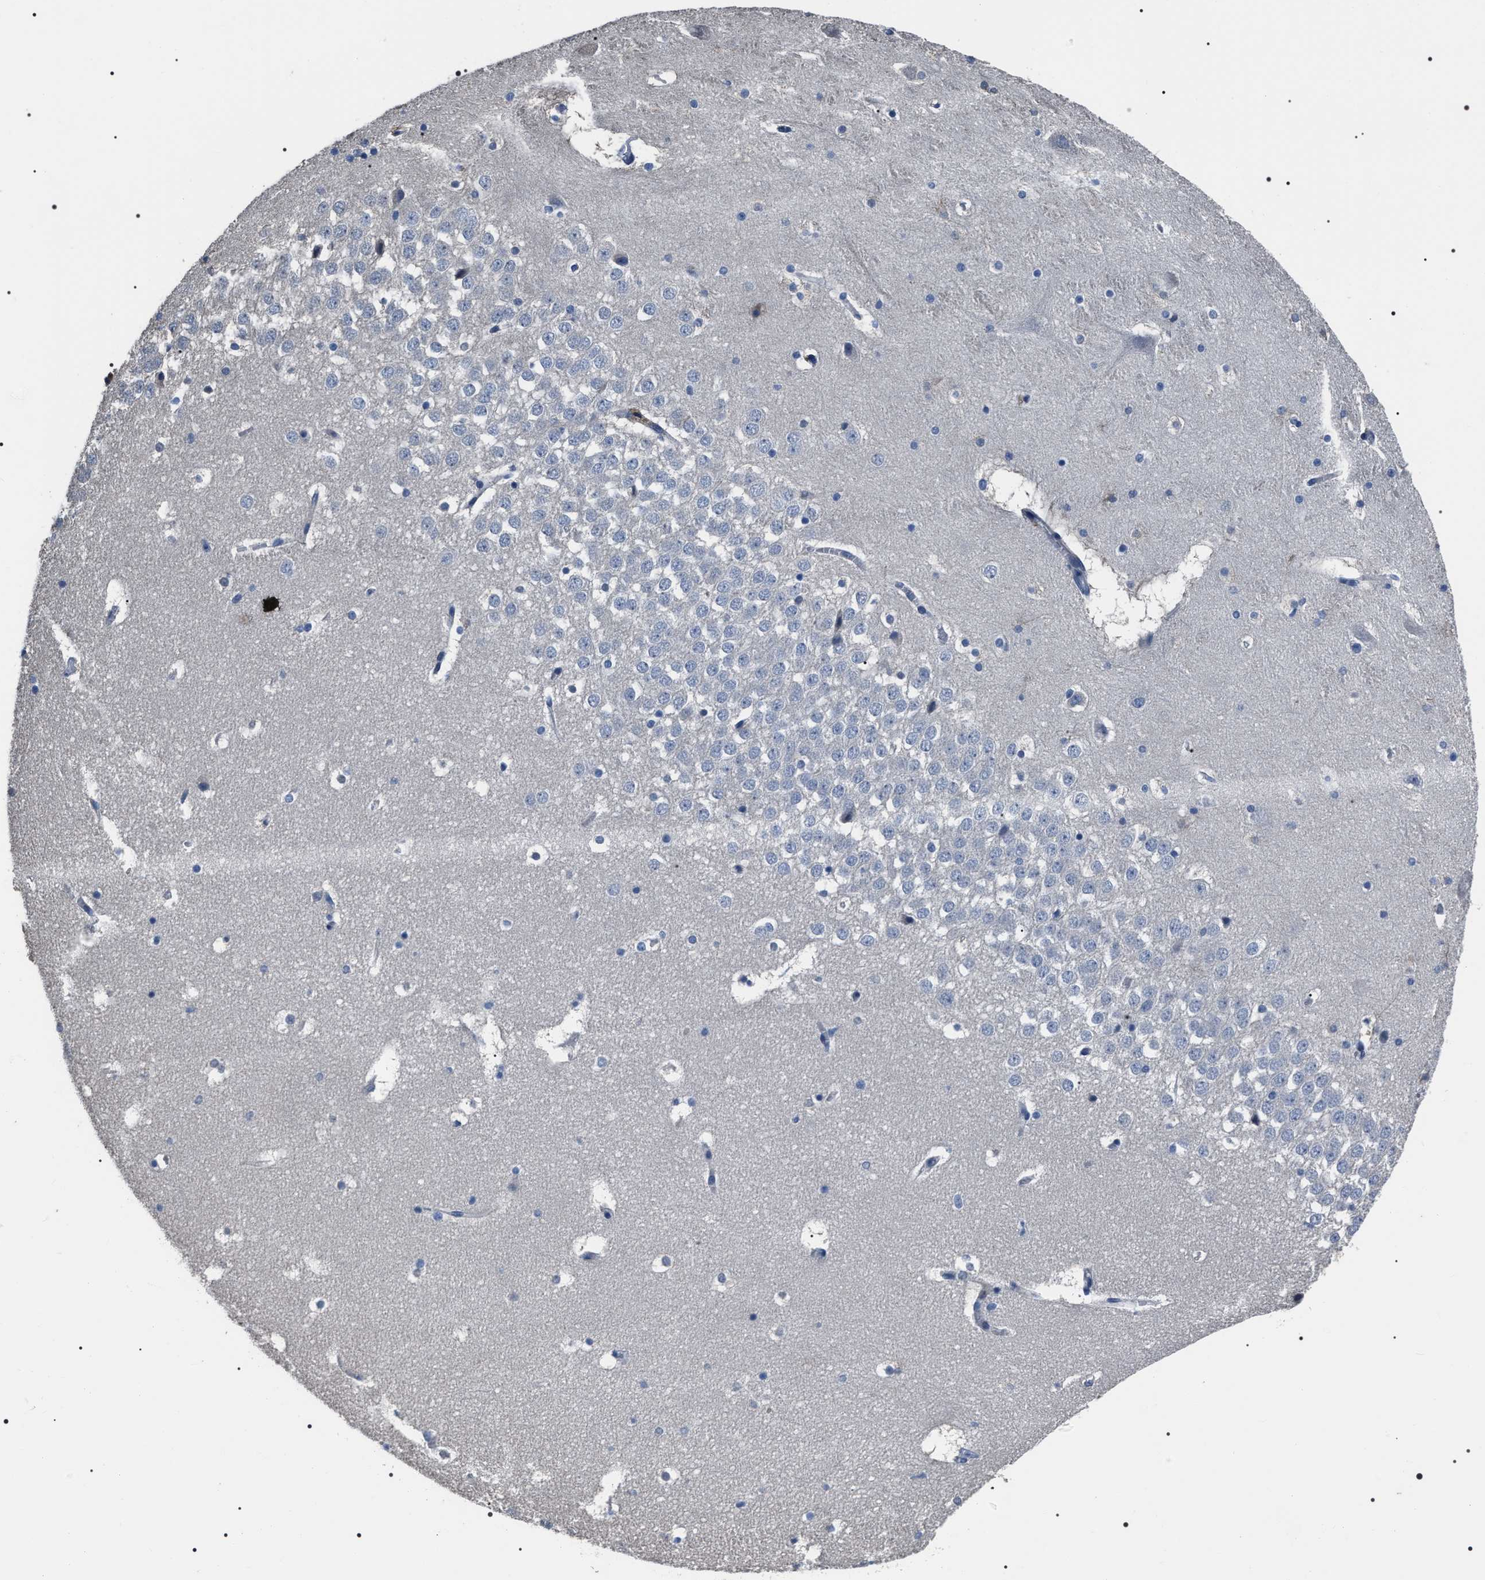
{"staining": {"intensity": "negative", "quantity": "none", "location": "none"}, "tissue": "hippocampus", "cell_type": "Glial cells", "image_type": "normal", "snomed": [{"axis": "morphology", "description": "Normal tissue, NOS"}, {"axis": "topography", "description": "Hippocampus"}], "caption": "IHC histopathology image of normal hippocampus: hippocampus stained with DAB (3,3'-diaminobenzidine) exhibits no significant protein expression in glial cells.", "gene": "TRIM54", "patient": {"sex": "male", "age": 45}}